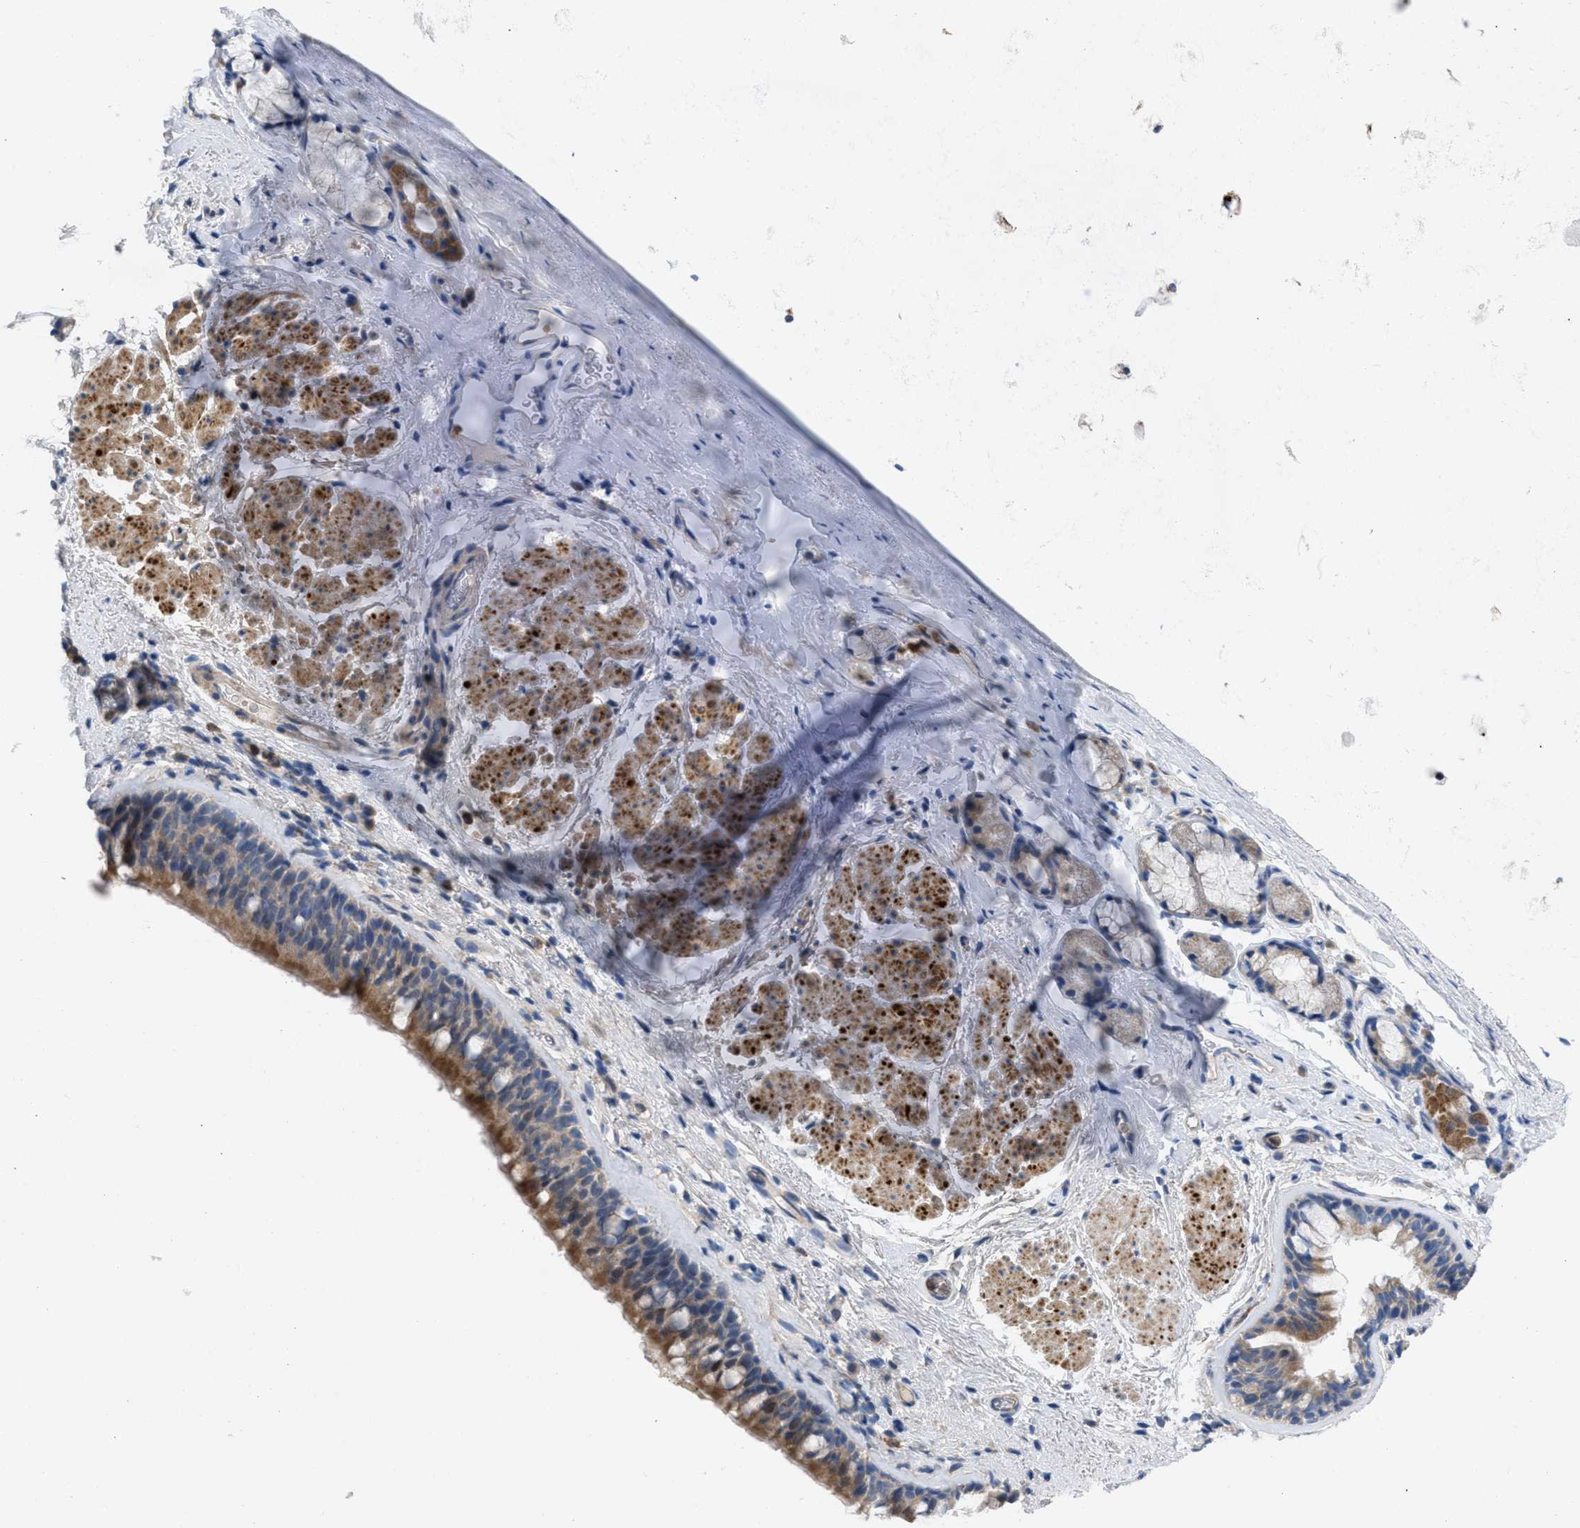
{"staining": {"intensity": "moderate", "quantity": ">75%", "location": "cytoplasmic/membranous"}, "tissue": "bronchus", "cell_type": "Respiratory epithelial cells", "image_type": "normal", "snomed": [{"axis": "morphology", "description": "Normal tissue, NOS"}, {"axis": "topography", "description": "Cartilage tissue"}, {"axis": "topography", "description": "Bronchus"}], "caption": "Respiratory epithelial cells display moderate cytoplasmic/membranous positivity in approximately >75% of cells in normal bronchus.", "gene": "PLPPR5", "patient": {"sex": "female", "age": 53}}